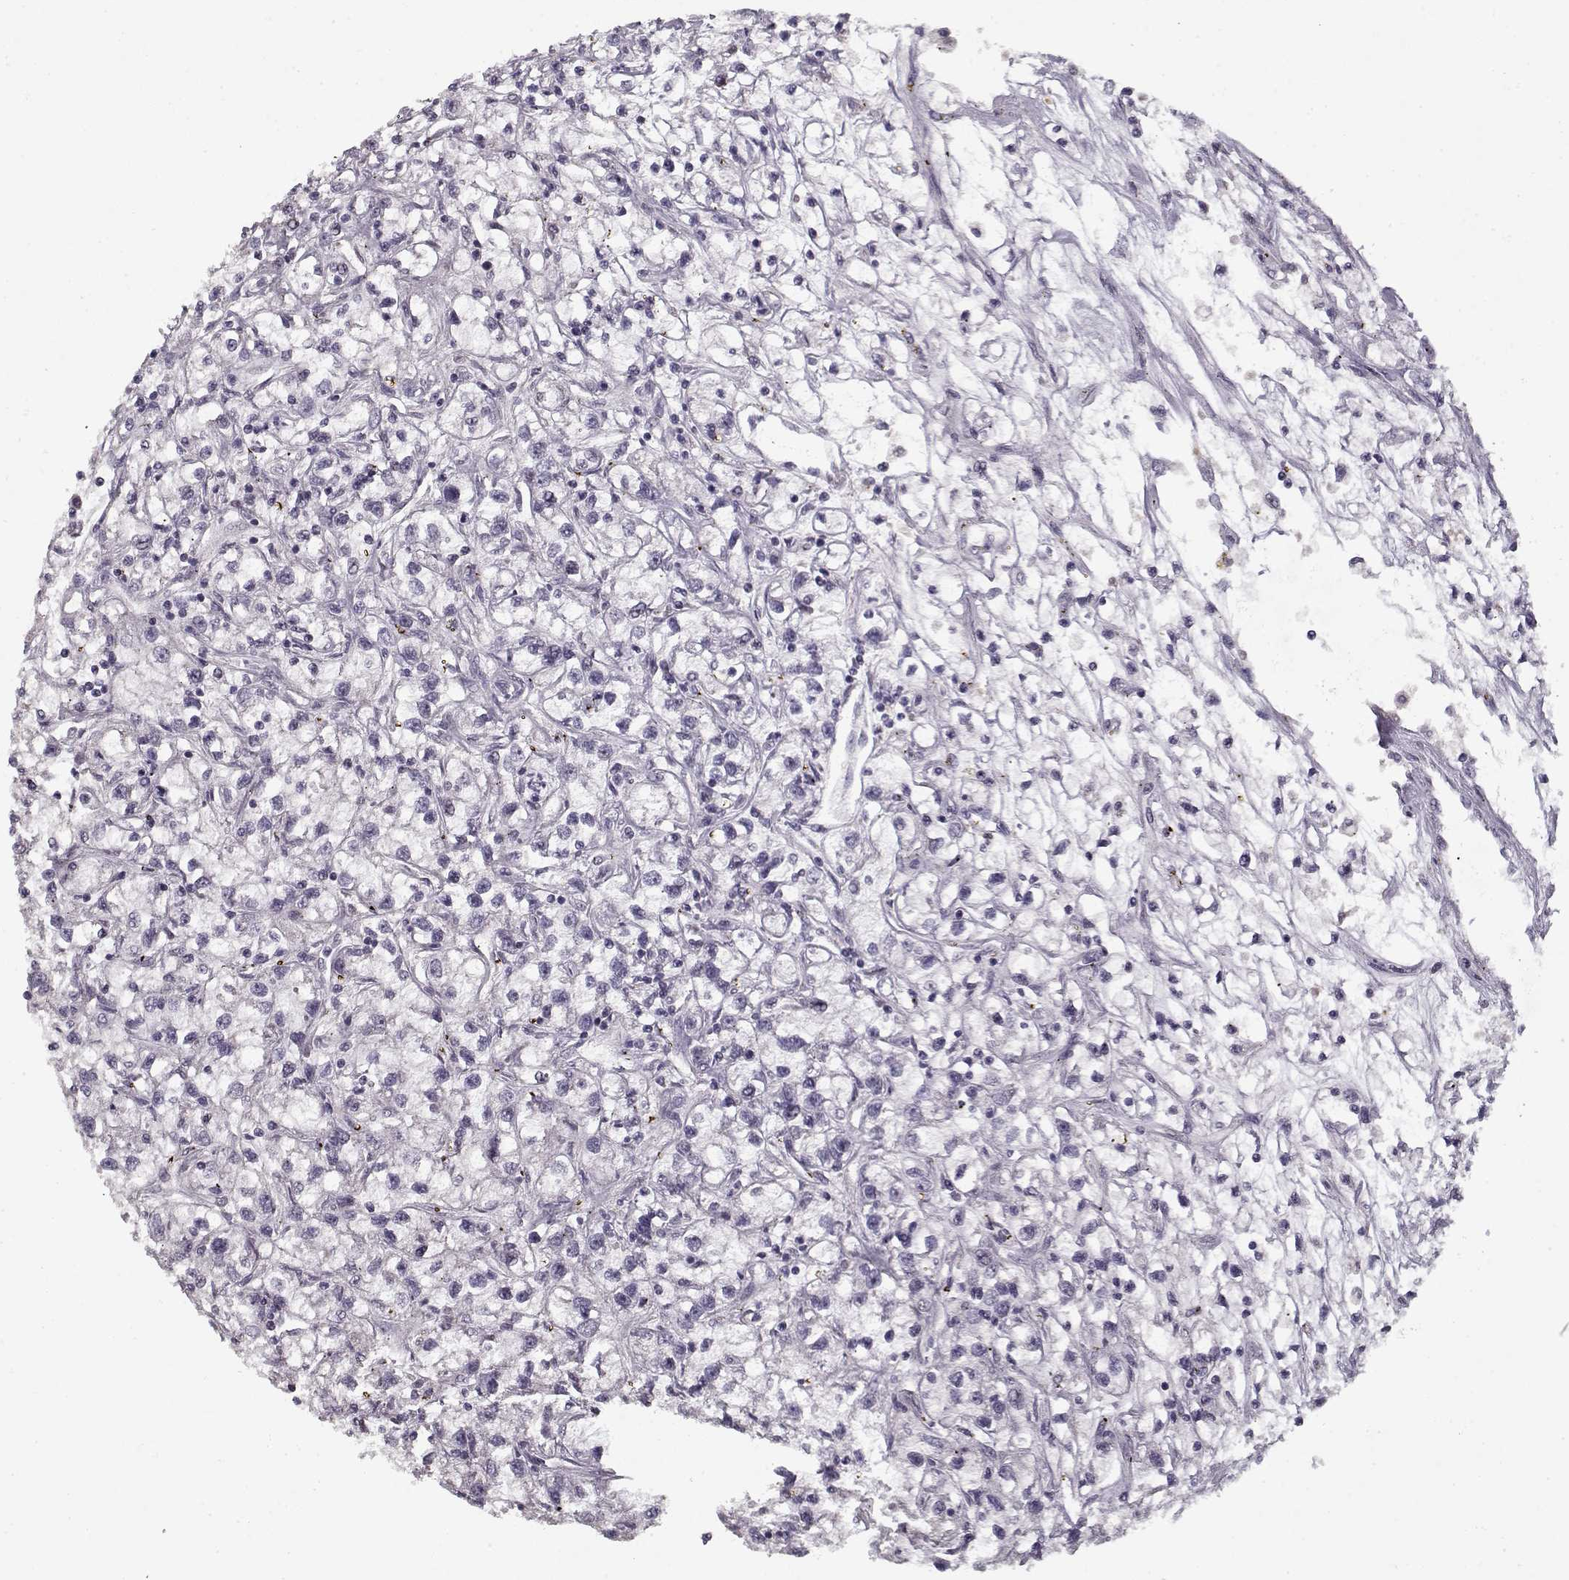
{"staining": {"intensity": "negative", "quantity": "none", "location": "none"}, "tissue": "renal cancer", "cell_type": "Tumor cells", "image_type": "cancer", "snomed": [{"axis": "morphology", "description": "Adenocarcinoma, NOS"}, {"axis": "topography", "description": "Kidney"}], "caption": "A high-resolution micrograph shows IHC staining of adenocarcinoma (renal), which reveals no significant positivity in tumor cells.", "gene": "LAMA2", "patient": {"sex": "female", "age": 59}}